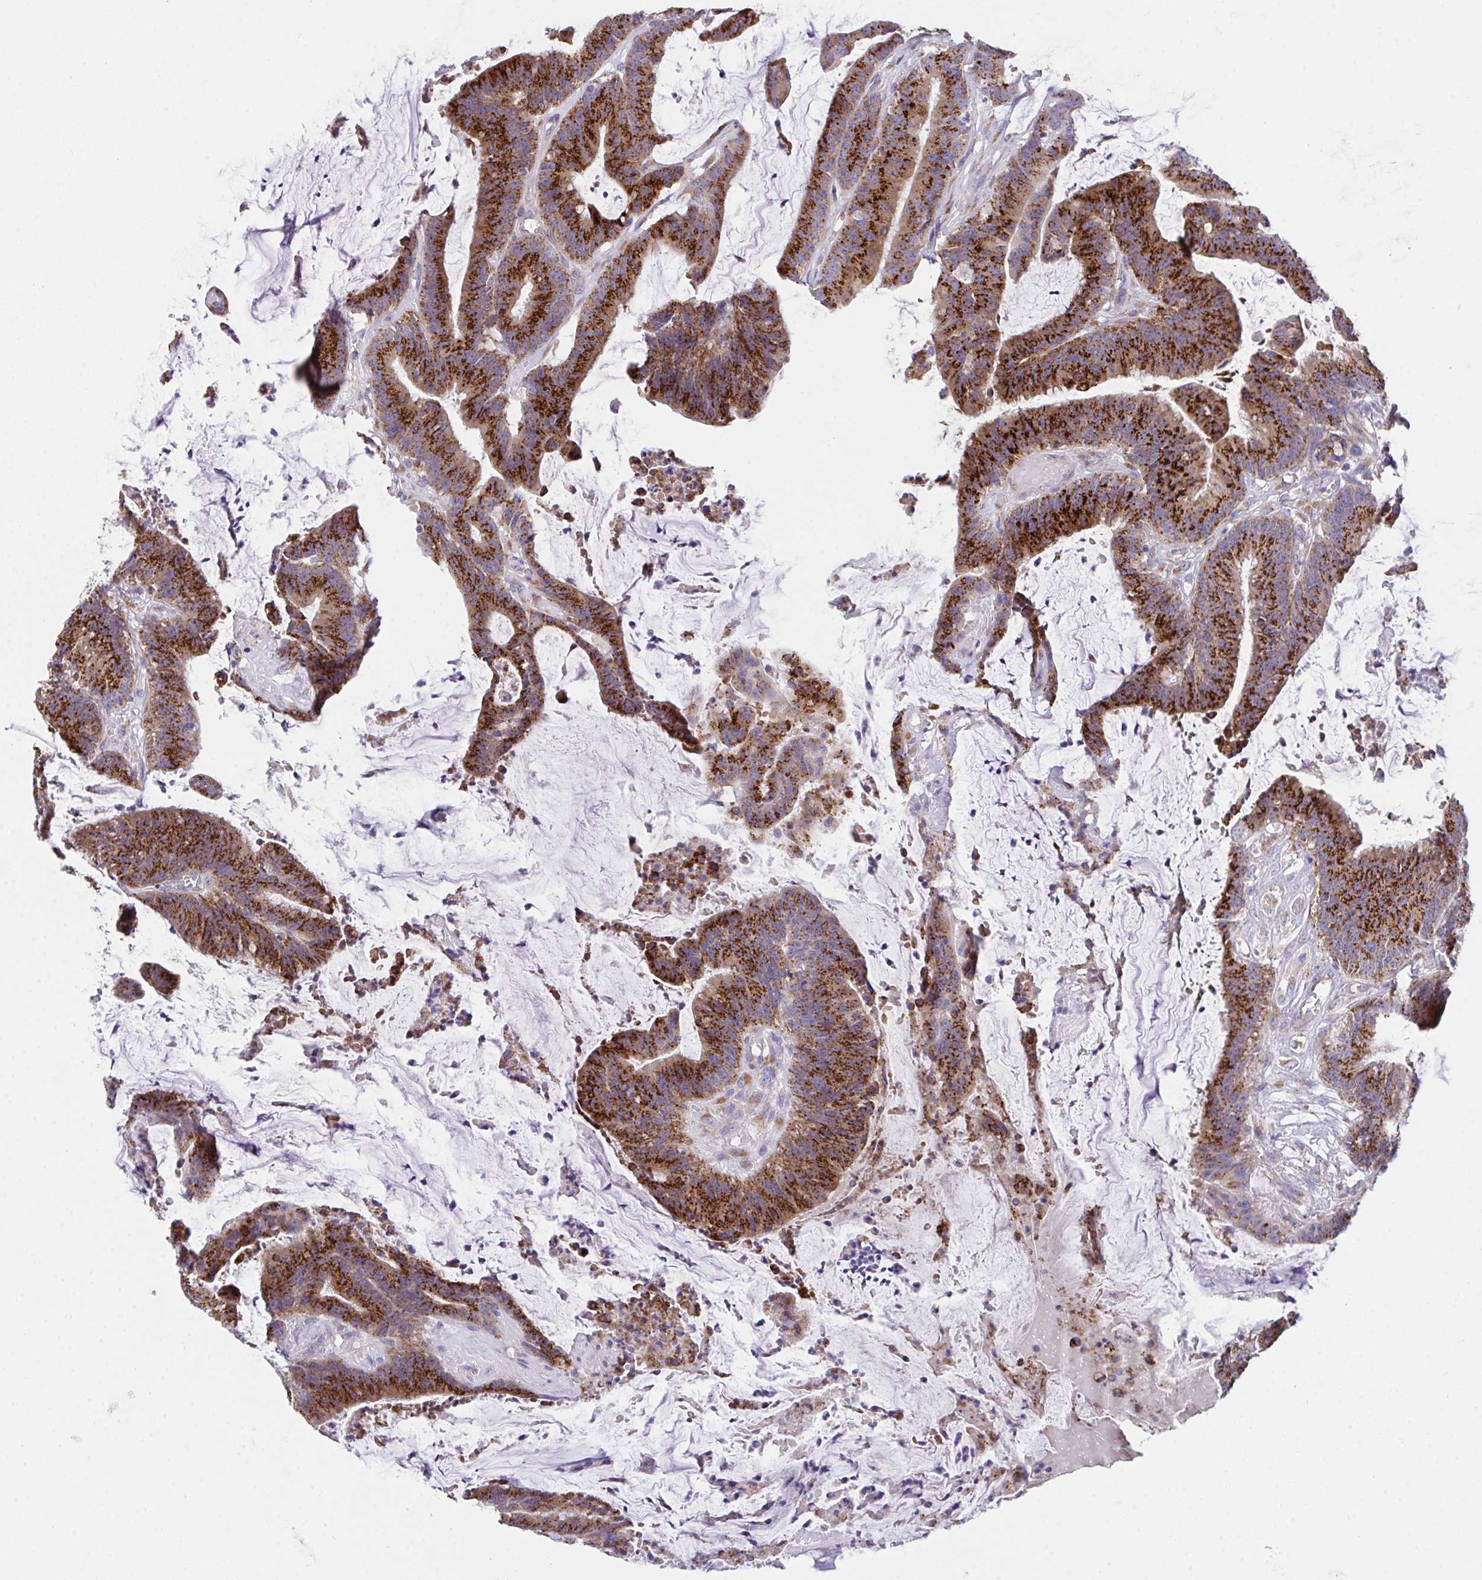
{"staining": {"intensity": "strong", "quantity": ">75%", "location": "cytoplasmic/membranous"}, "tissue": "colorectal cancer", "cell_type": "Tumor cells", "image_type": "cancer", "snomed": [{"axis": "morphology", "description": "Adenocarcinoma, NOS"}, {"axis": "topography", "description": "Colon"}], "caption": "IHC image of neoplastic tissue: human adenocarcinoma (colorectal) stained using immunohistochemistry (IHC) shows high levels of strong protein expression localized specifically in the cytoplasmic/membranous of tumor cells, appearing as a cytoplasmic/membranous brown color.", "gene": "MIA3", "patient": {"sex": "female", "age": 78}}